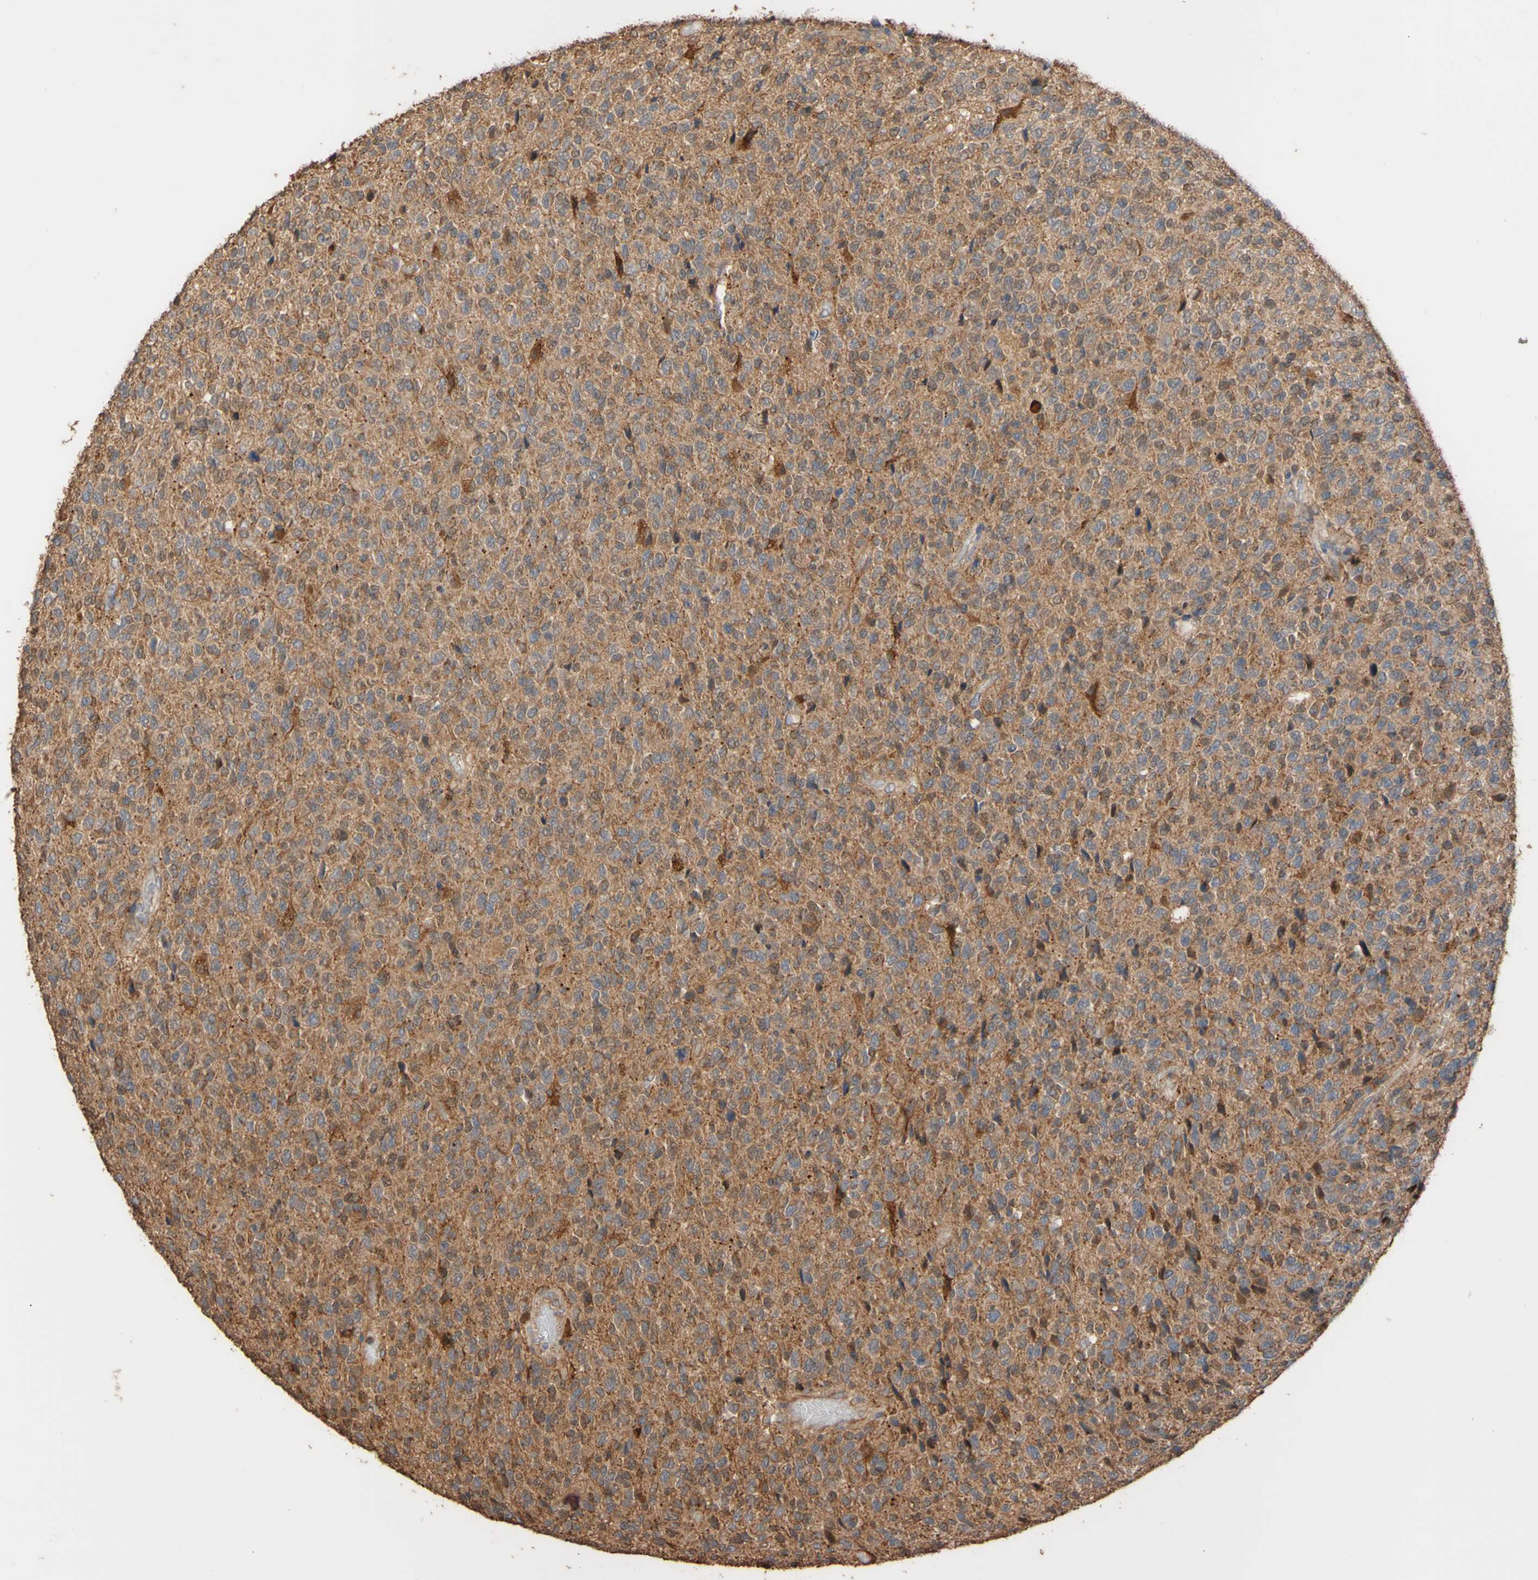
{"staining": {"intensity": "moderate", "quantity": ">75%", "location": "cytoplasmic/membranous"}, "tissue": "glioma", "cell_type": "Tumor cells", "image_type": "cancer", "snomed": [{"axis": "morphology", "description": "Glioma, malignant, High grade"}, {"axis": "topography", "description": "pancreas cauda"}], "caption": "Immunohistochemistry image of malignant high-grade glioma stained for a protein (brown), which exhibits medium levels of moderate cytoplasmic/membranous positivity in about >75% of tumor cells.", "gene": "ALDH9A1", "patient": {"sex": "male", "age": 60}}